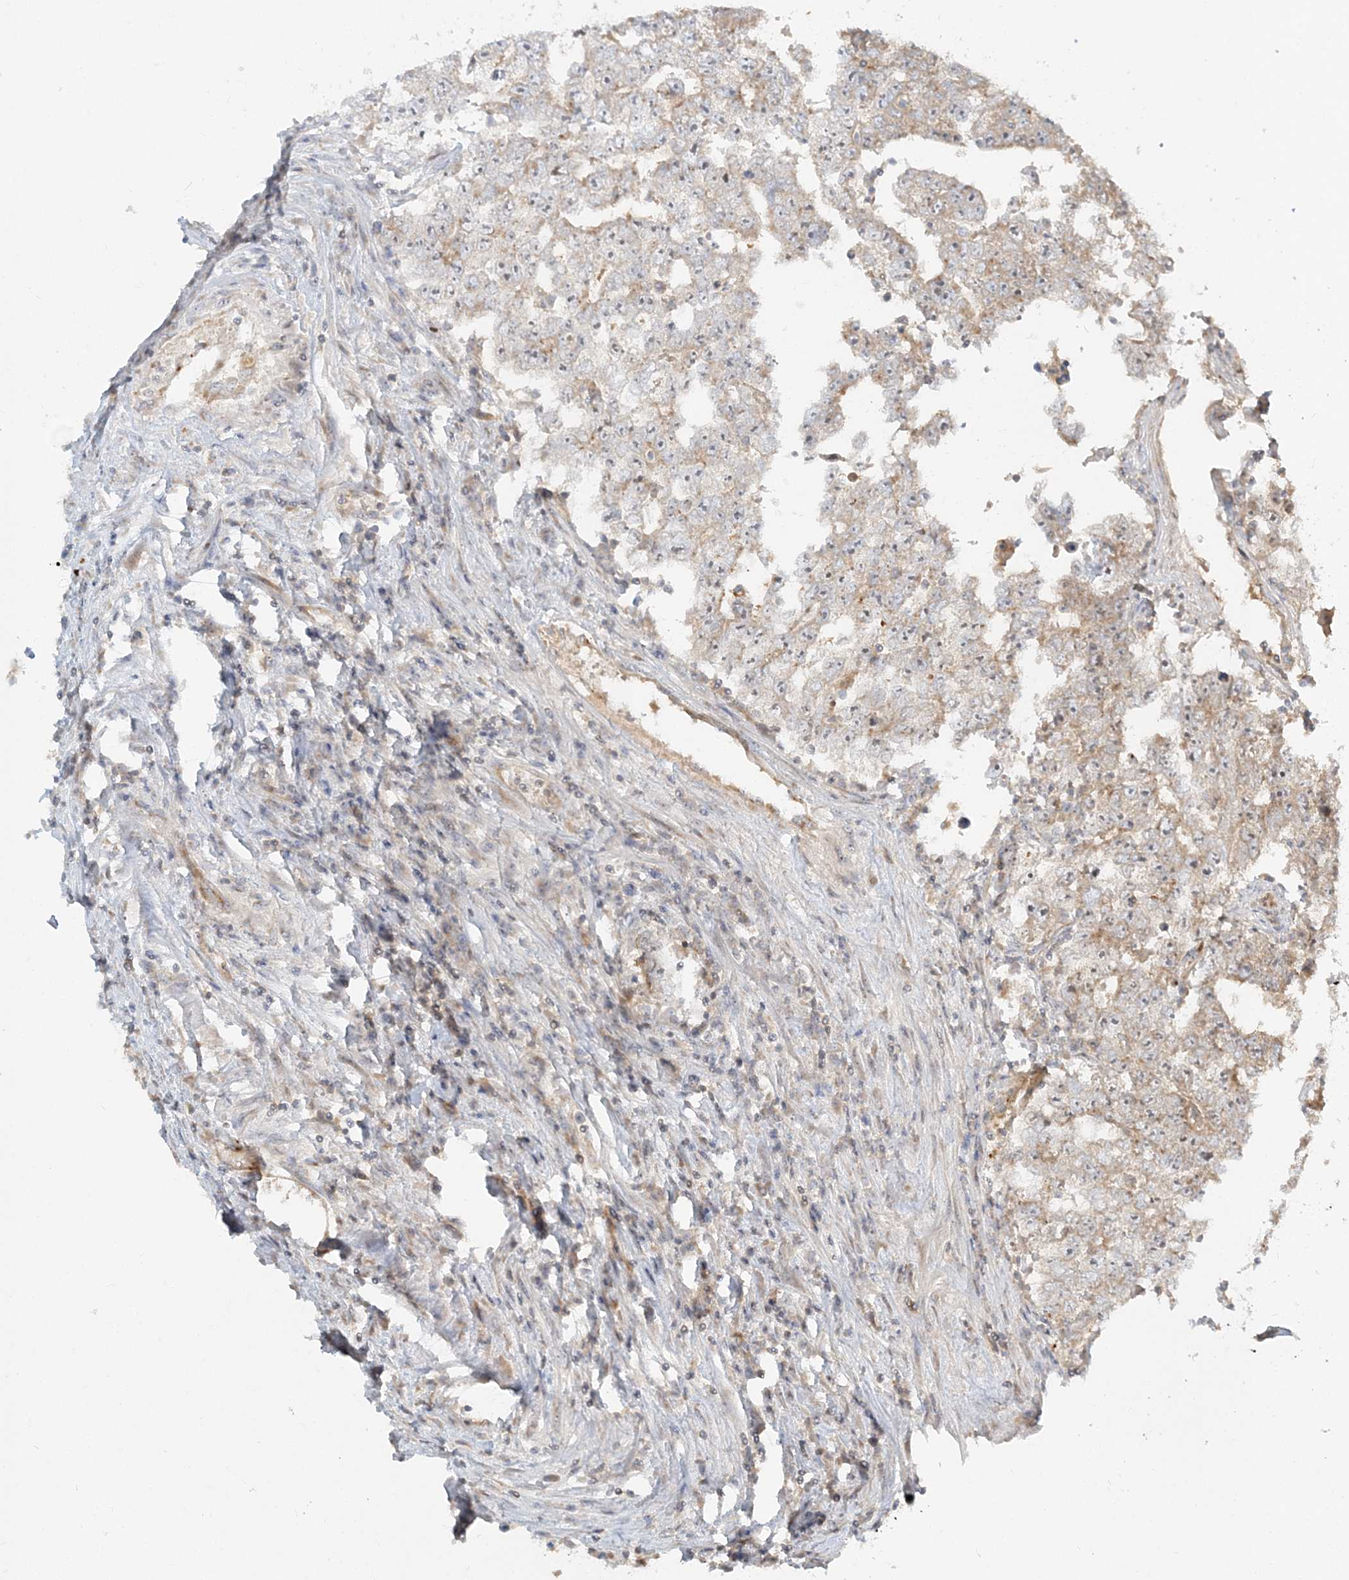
{"staining": {"intensity": "weak", "quantity": "<25%", "location": "cytoplasmic/membranous"}, "tissue": "testis cancer", "cell_type": "Tumor cells", "image_type": "cancer", "snomed": [{"axis": "morphology", "description": "Carcinoma, Embryonal, NOS"}, {"axis": "topography", "description": "Testis"}], "caption": "Protein analysis of testis cancer displays no significant positivity in tumor cells.", "gene": "AP1AR", "patient": {"sex": "male", "age": 25}}